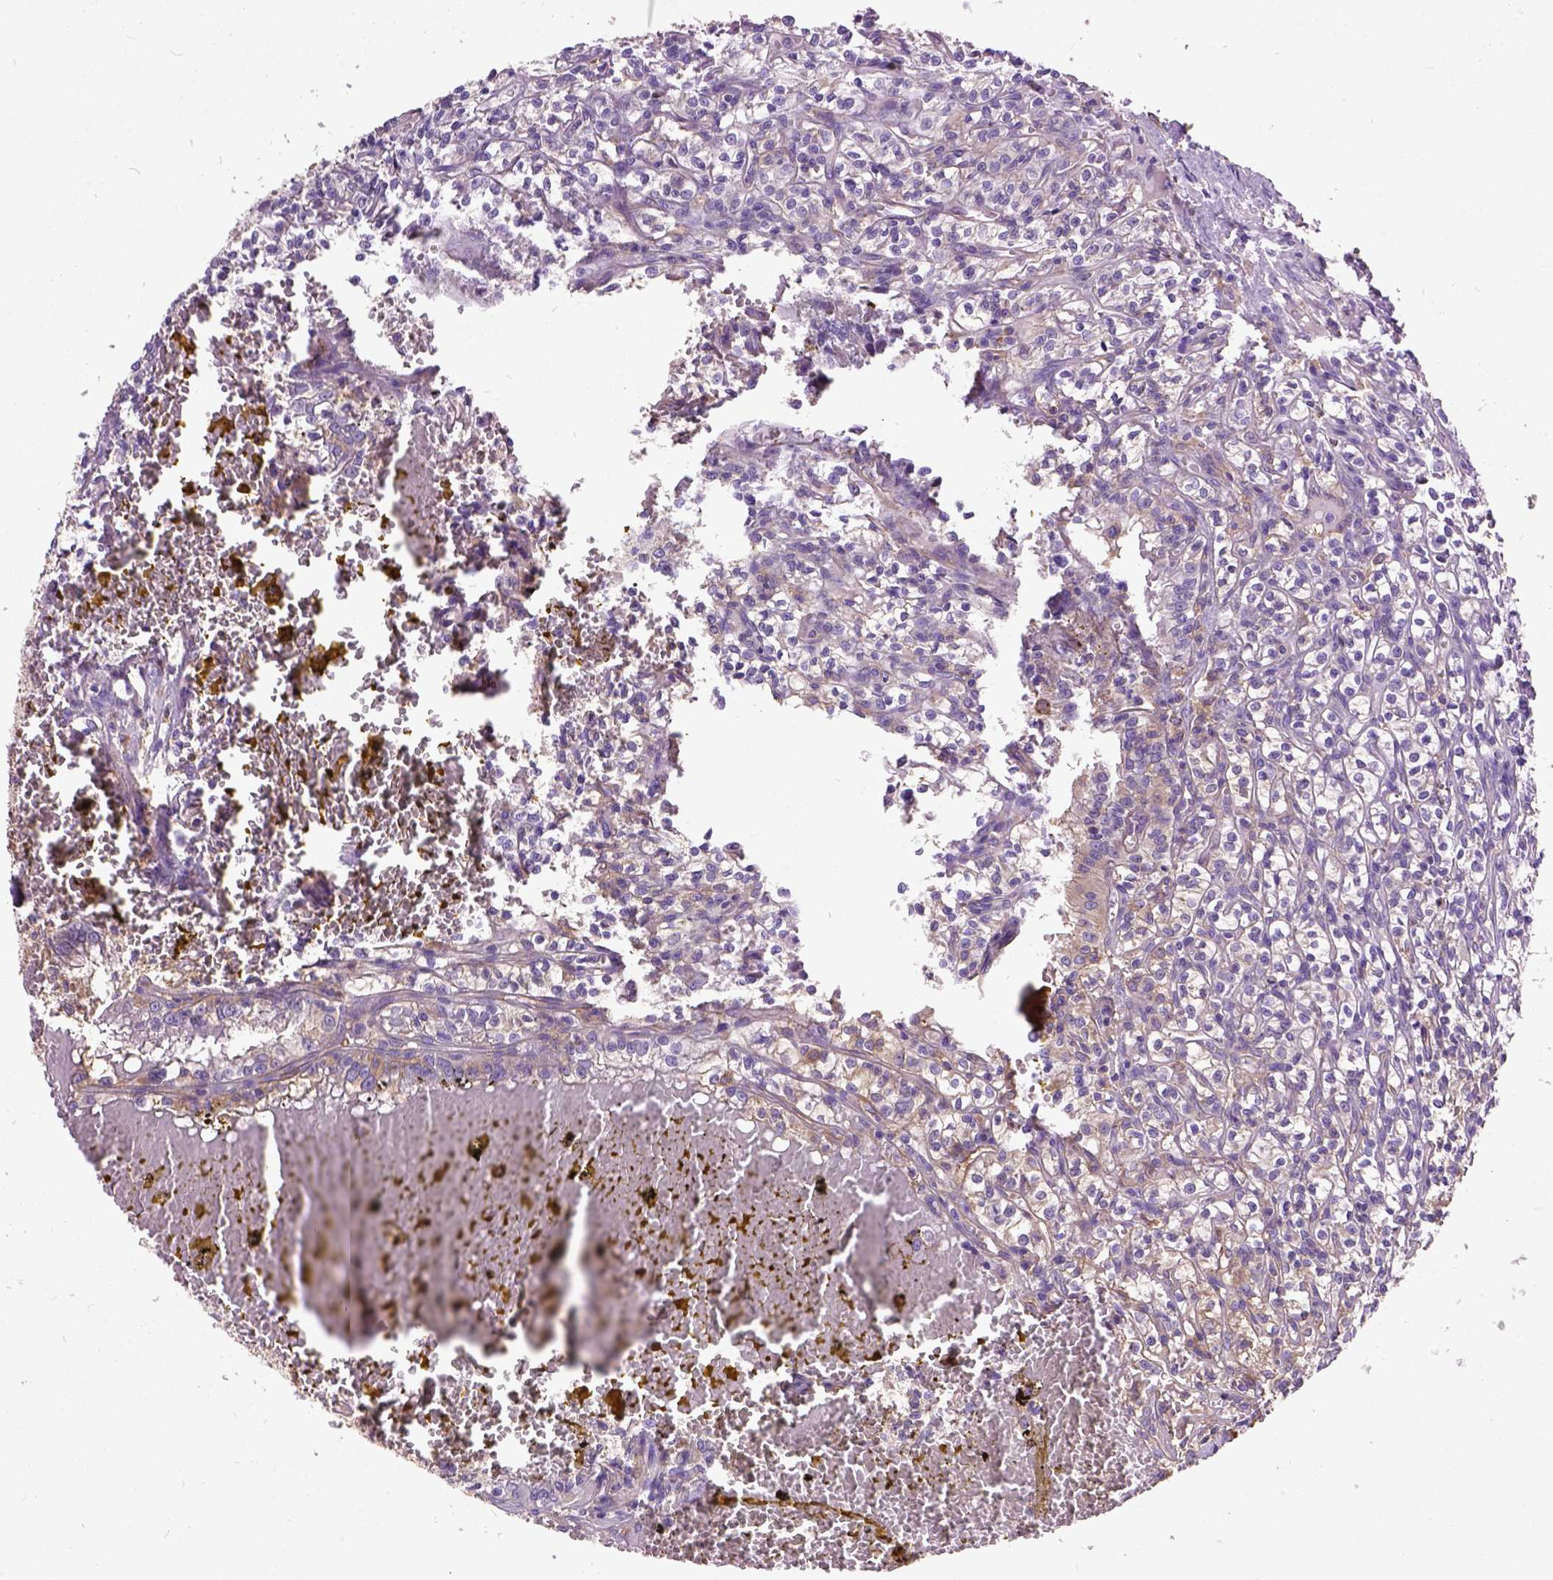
{"staining": {"intensity": "weak", "quantity": ">75%", "location": "cytoplasmic/membranous"}, "tissue": "renal cancer", "cell_type": "Tumor cells", "image_type": "cancer", "snomed": [{"axis": "morphology", "description": "Adenocarcinoma, NOS"}, {"axis": "topography", "description": "Kidney"}], "caption": "Adenocarcinoma (renal) stained for a protein reveals weak cytoplasmic/membranous positivity in tumor cells.", "gene": "SEMA4F", "patient": {"sex": "male", "age": 36}}